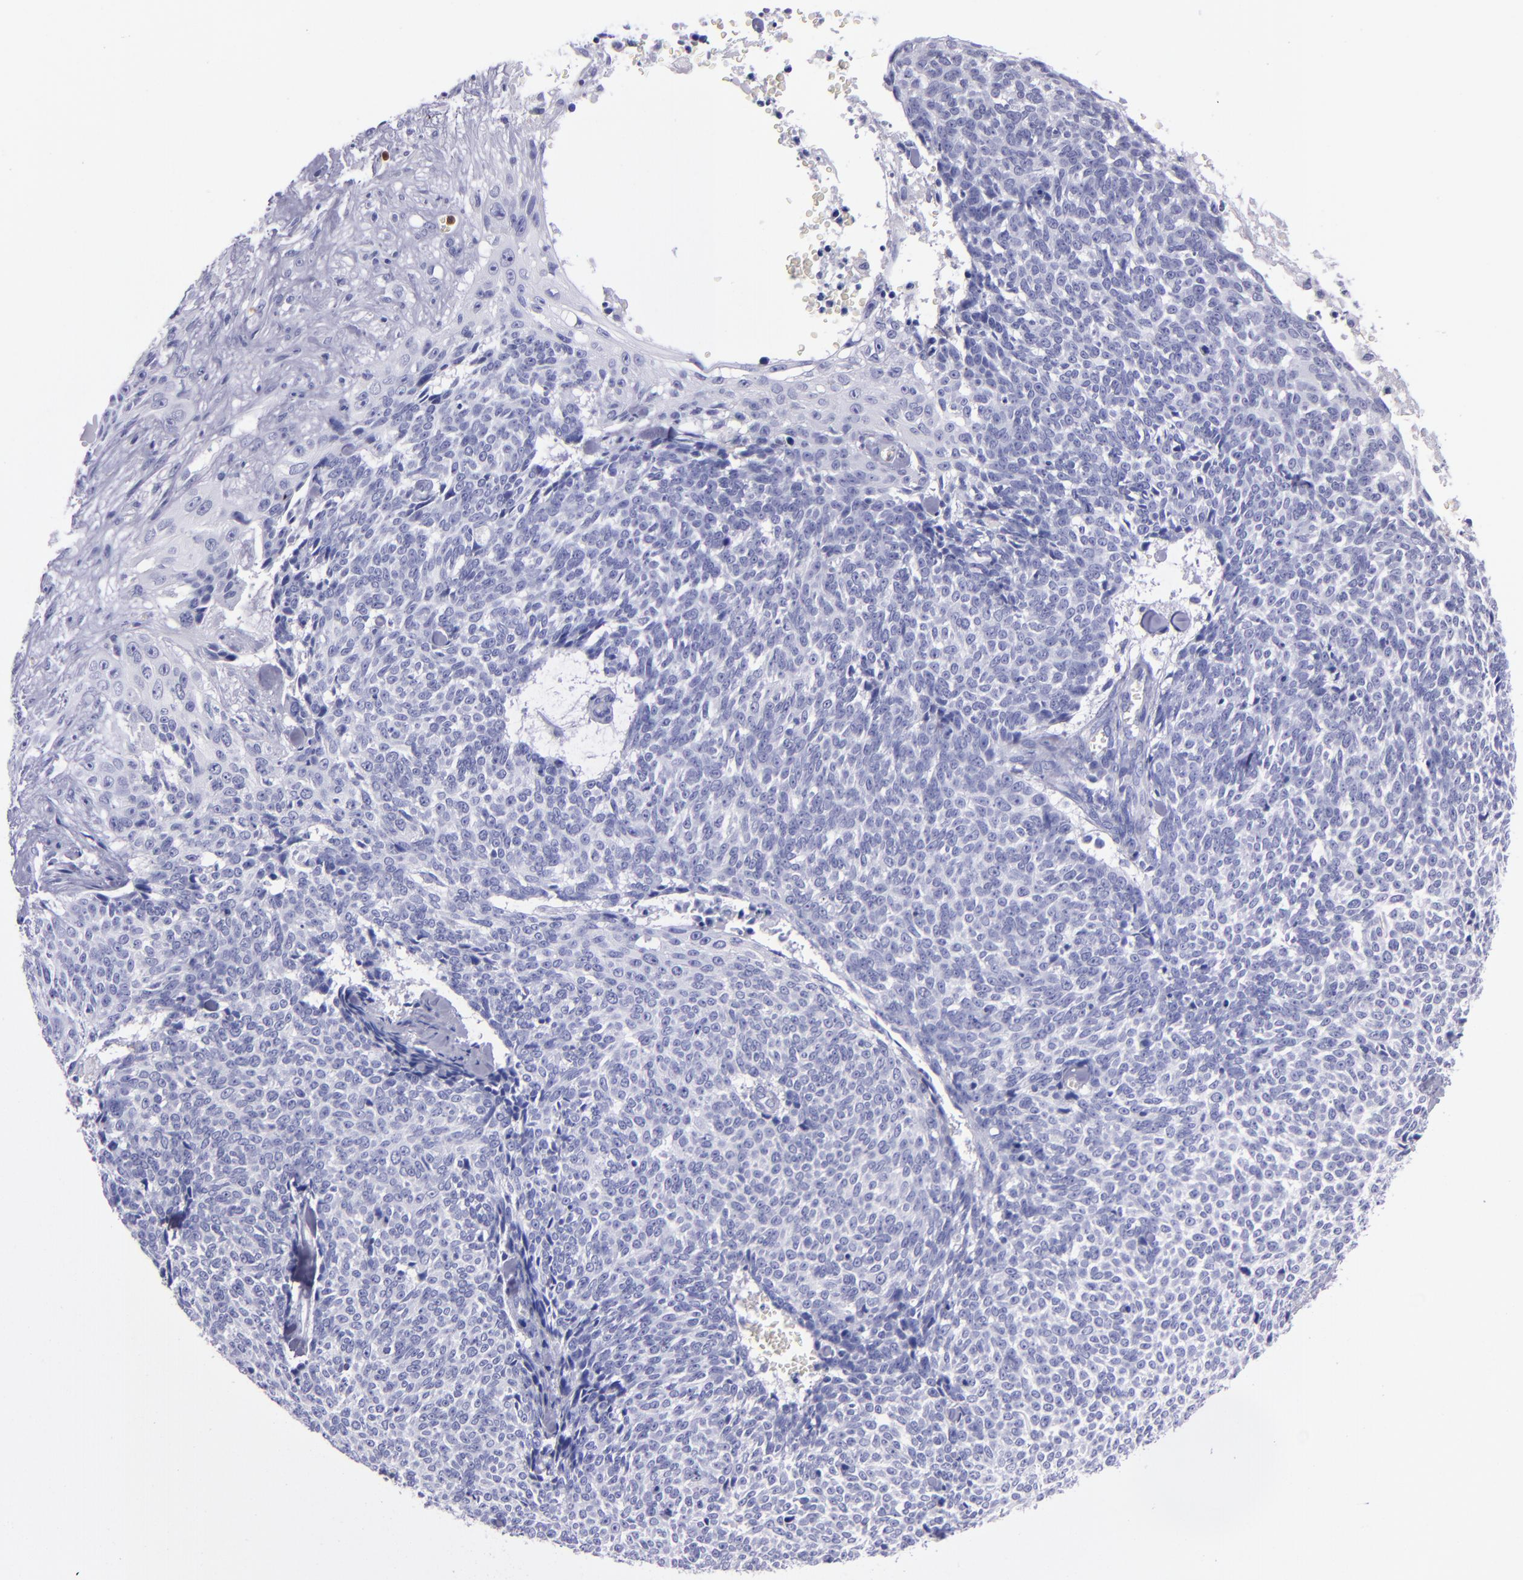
{"staining": {"intensity": "negative", "quantity": "none", "location": "none"}, "tissue": "skin cancer", "cell_type": "Tumor cells", "image_type": "cancer", "snomed": [{"axis": "morphology", "description": "Basal cell carcinoma"}, {"axis": "topography", "description": "Skin"}], "caption": "Skin cancer (basal cell carcinoma) was stained to show a protein in brown. There is no significant staining in tumor cells.", "gene": "CR1", "patient": {"sex": "female", "age": 89}}